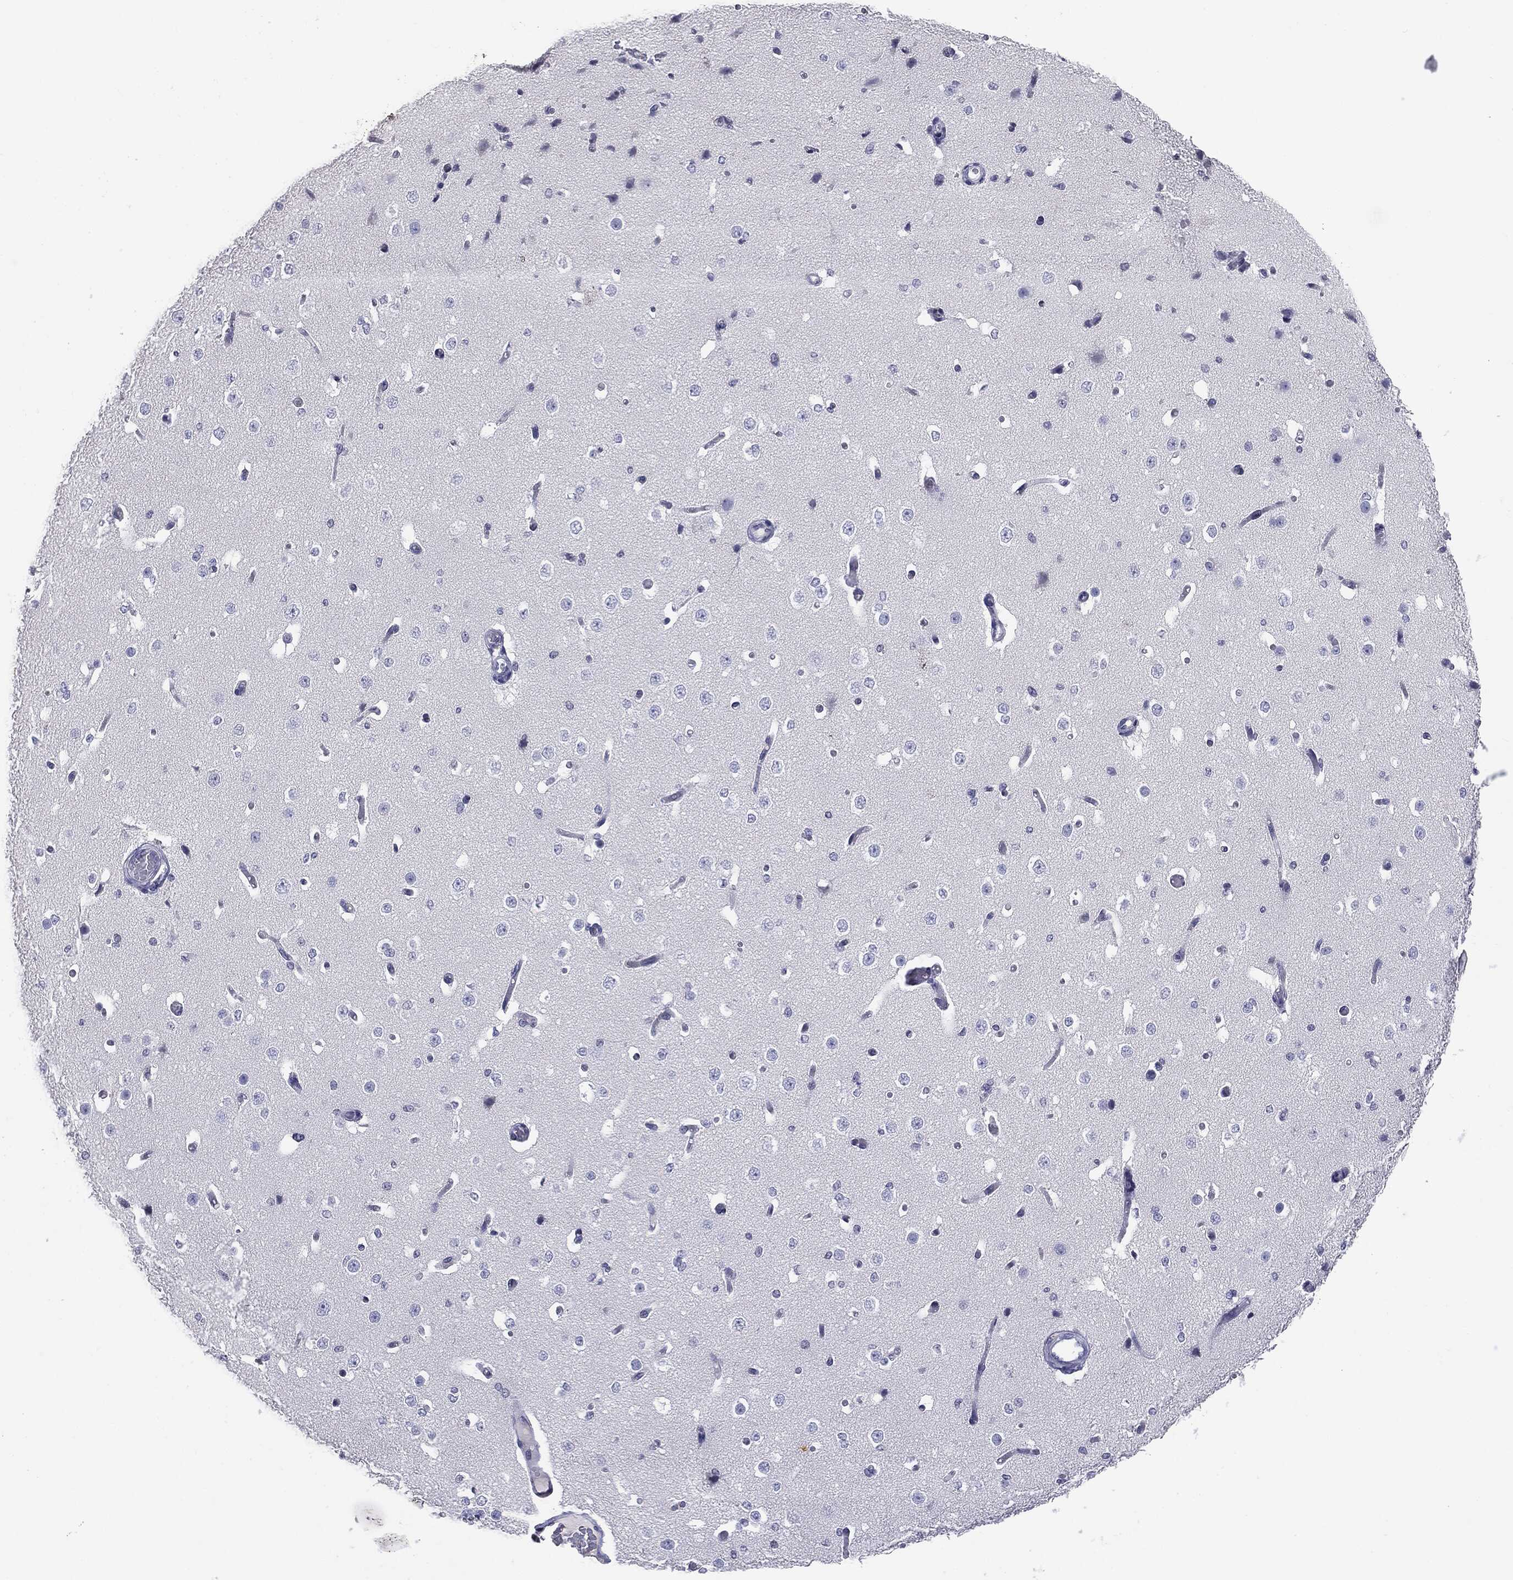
{"staining": {"intensity": "negative", "quantity": "none", "location": "none"}, "tissue": "cerebral cortex", "cell_type": "Endothelial cells", "image_type": "normal", "snomed": [{"axis": "morphology", "description": "Normal tissue, NOS"}, {"axis": "morphology", "description": "Inflammation, NOS"}, {"axis": "topography", "description": "Cerebral cortex"}], "caption": "Immunohistochemistry of benign human cerebral cortex reveals no positivity in endothelial cells. (DAB (3,3'-diaminobenzidine) immunohistochemistry (IHC) with hematoxylin counter stain).", "gene": "SERPINB4", "patient": {"sex": "male", "age": 6}}